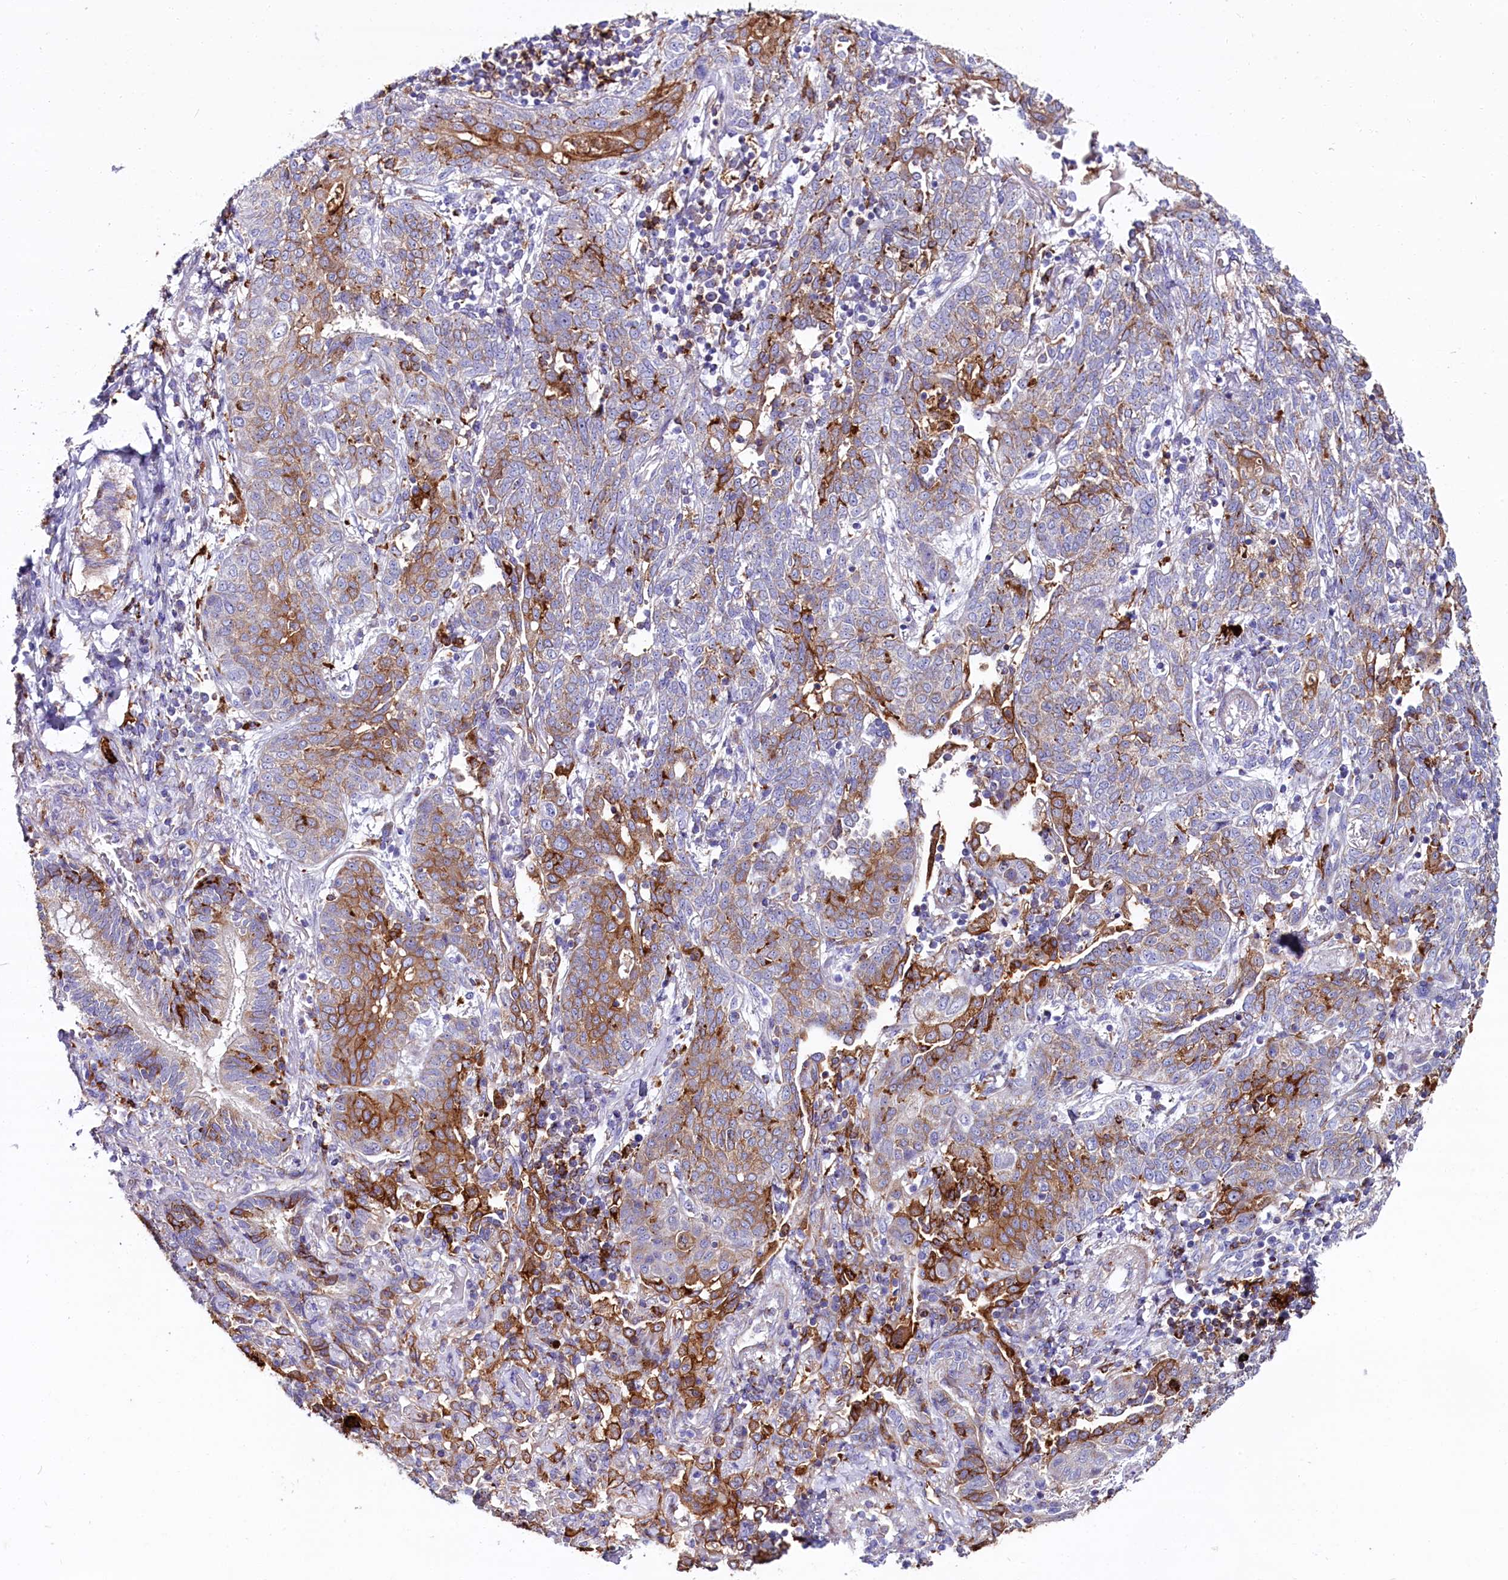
{"staining": {"intensity": "moderate", "quantity": "25%-75%", "location": "cytoplasmic/membranous"}, "tissue": "lung cancer", "cell_type": "Tumor cells", "image_type": "cancer", "snomed": [{"axis": "morphology", "description": "Squamous cell carcinoma, NOS"}, {"axis": "topography", "description": "Lung"}], "caption": "Moderate cytoplasmic/membranous protein expression is appreciated in about 25%-75% of tumor cells in lung cancer. The staining was performed using DAB to visualize the protein expression in brown, while the nuclei were stained in blue with hematoxylin (Magnification: 20x).", "gene": "IL20RA", "patient": {"sex": "female", "age": 70}}